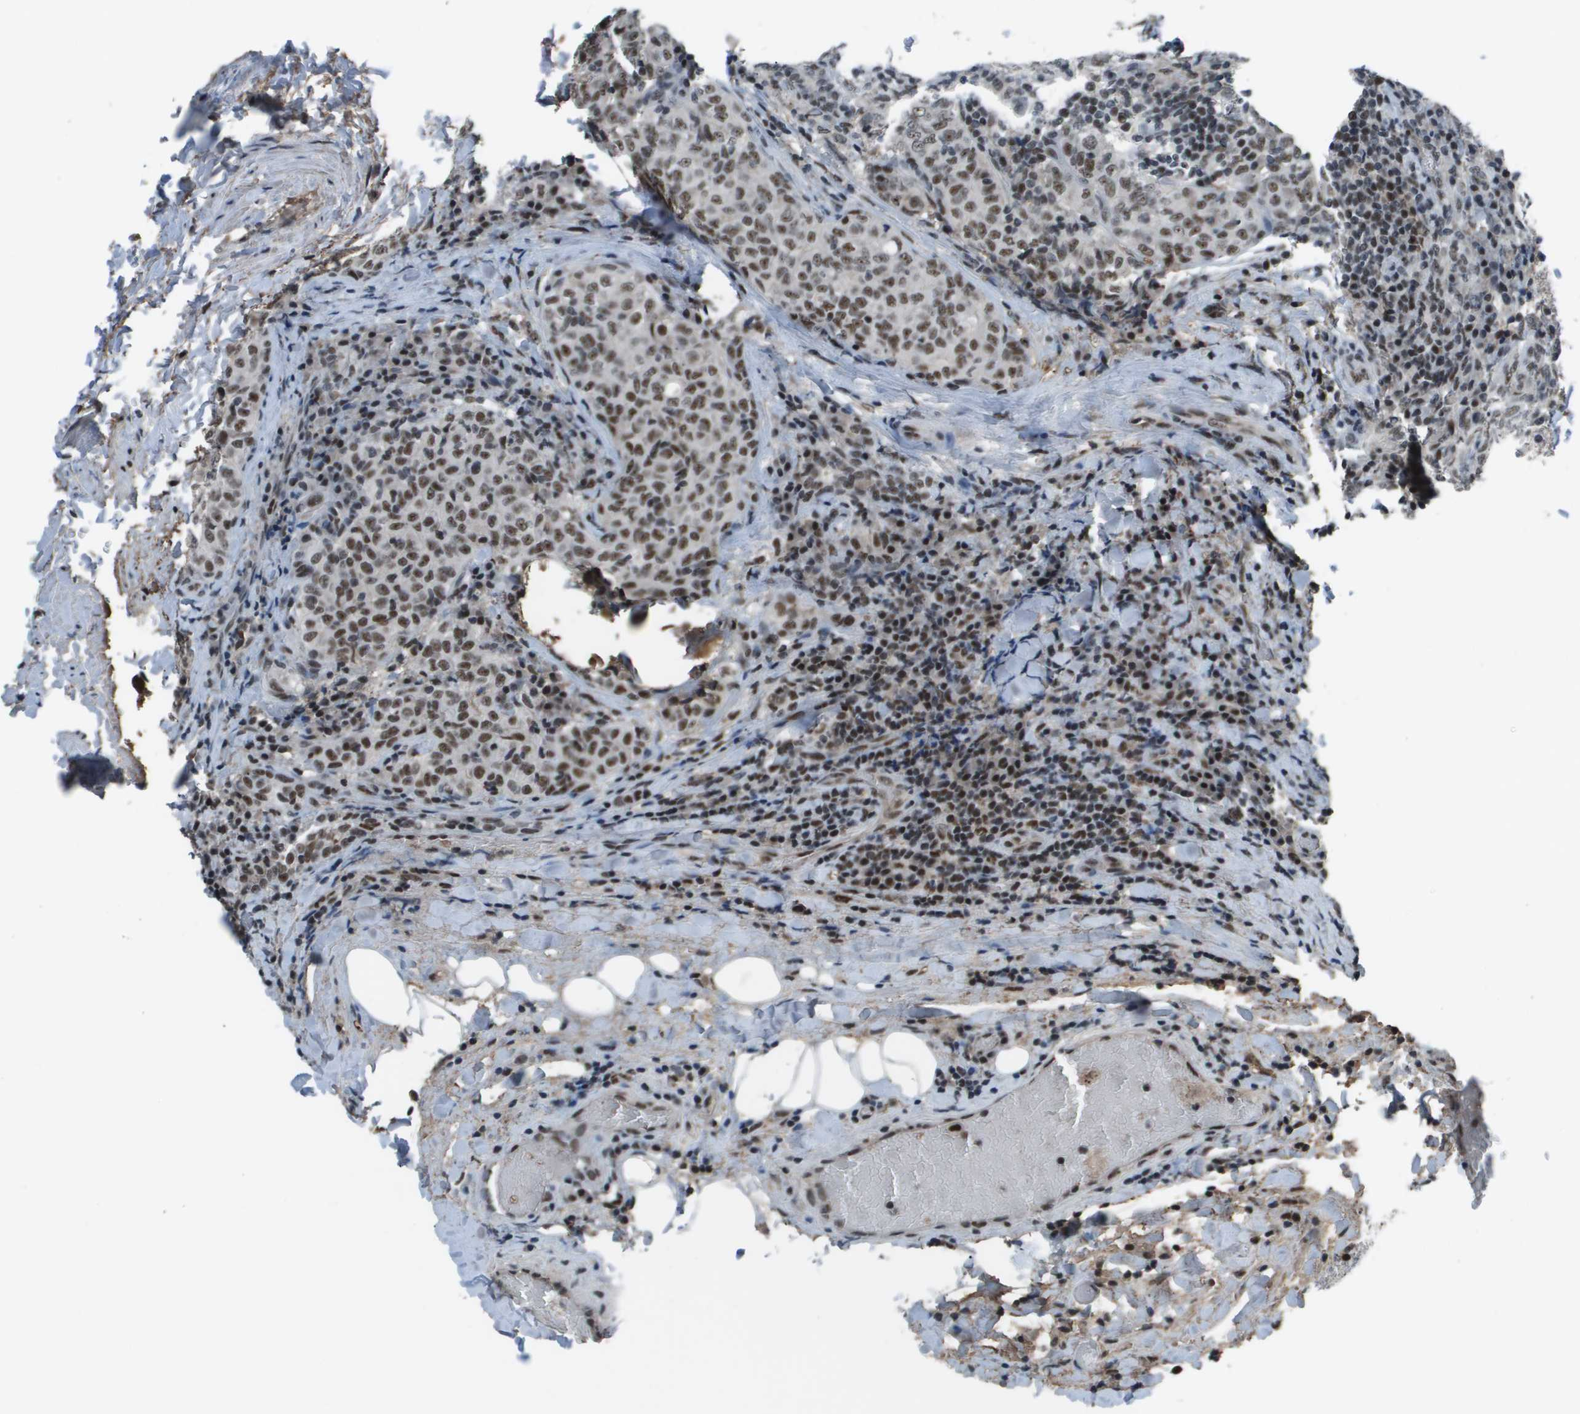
{"staining": {"intensity": "moderate", "quantity": ">75%", "location": "nuclear"}, "tissue": "thyroid cancer", "cell_type": "Tumor cells", "image_type": "cancer", "snomed": [{"axis": "morphology", "description": "Normal tissue, NOS"}, {"axis": "morphology", "description": "Papillary adenocarcinoma, NOS"}, {"axis": "topography", "description": "Thyroid gland"}], "caption": "Protein expression analysis of human thyroid cancer (papillary adenocarcinoma) reveals moderate nuclear positivity in approximately >75% of tumor cells.", "gene": "THRAP3", "patient": {"sex": "female", "age": 30}}